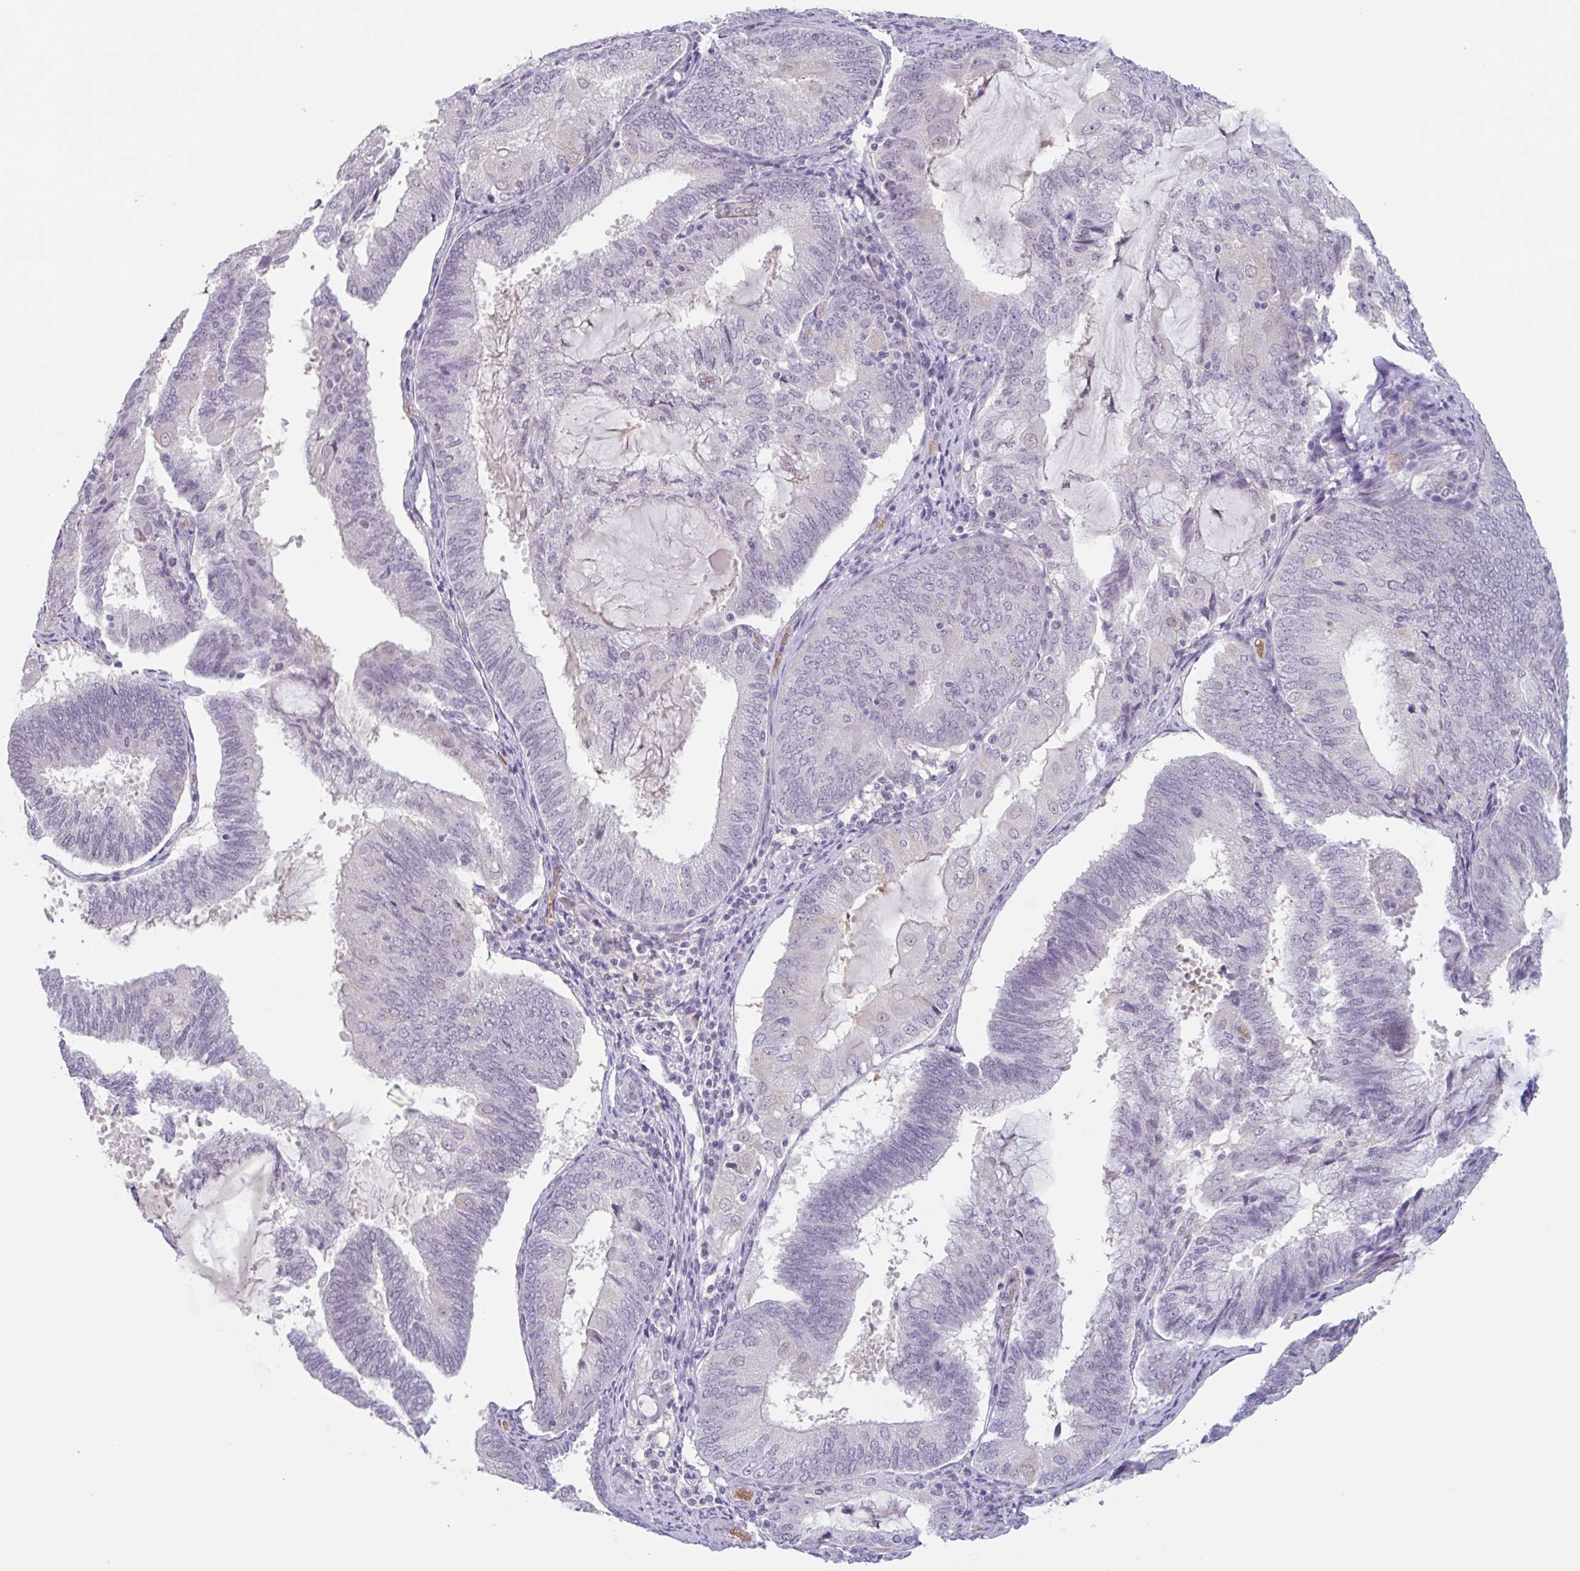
{"staining": {"intensity": "negative", "quantity": "none", "location": "none"}, "tissue": "endometrial cancer", "cell_type": "Tumor cells", "image_type": "cancer", "snomed": [{"axis": "morphology", "description": "Adenocarcinoma, NOS"}, {"axis": "topography", "description": "Endometrium"}], "caption": "High power microscopy image of an IHC image of adenocarcinoma (endometrial), revealing no significant positivity in tumor cells. The staining was performed using DAB (3,3'-diaminobenzidine) to visualize the protein expression in brown, while the nuclei were stained in blue with hematoxylin (Magnification: 20x).", "gene": "RHAG", "patient": {"sex": "female", "age": 81}}